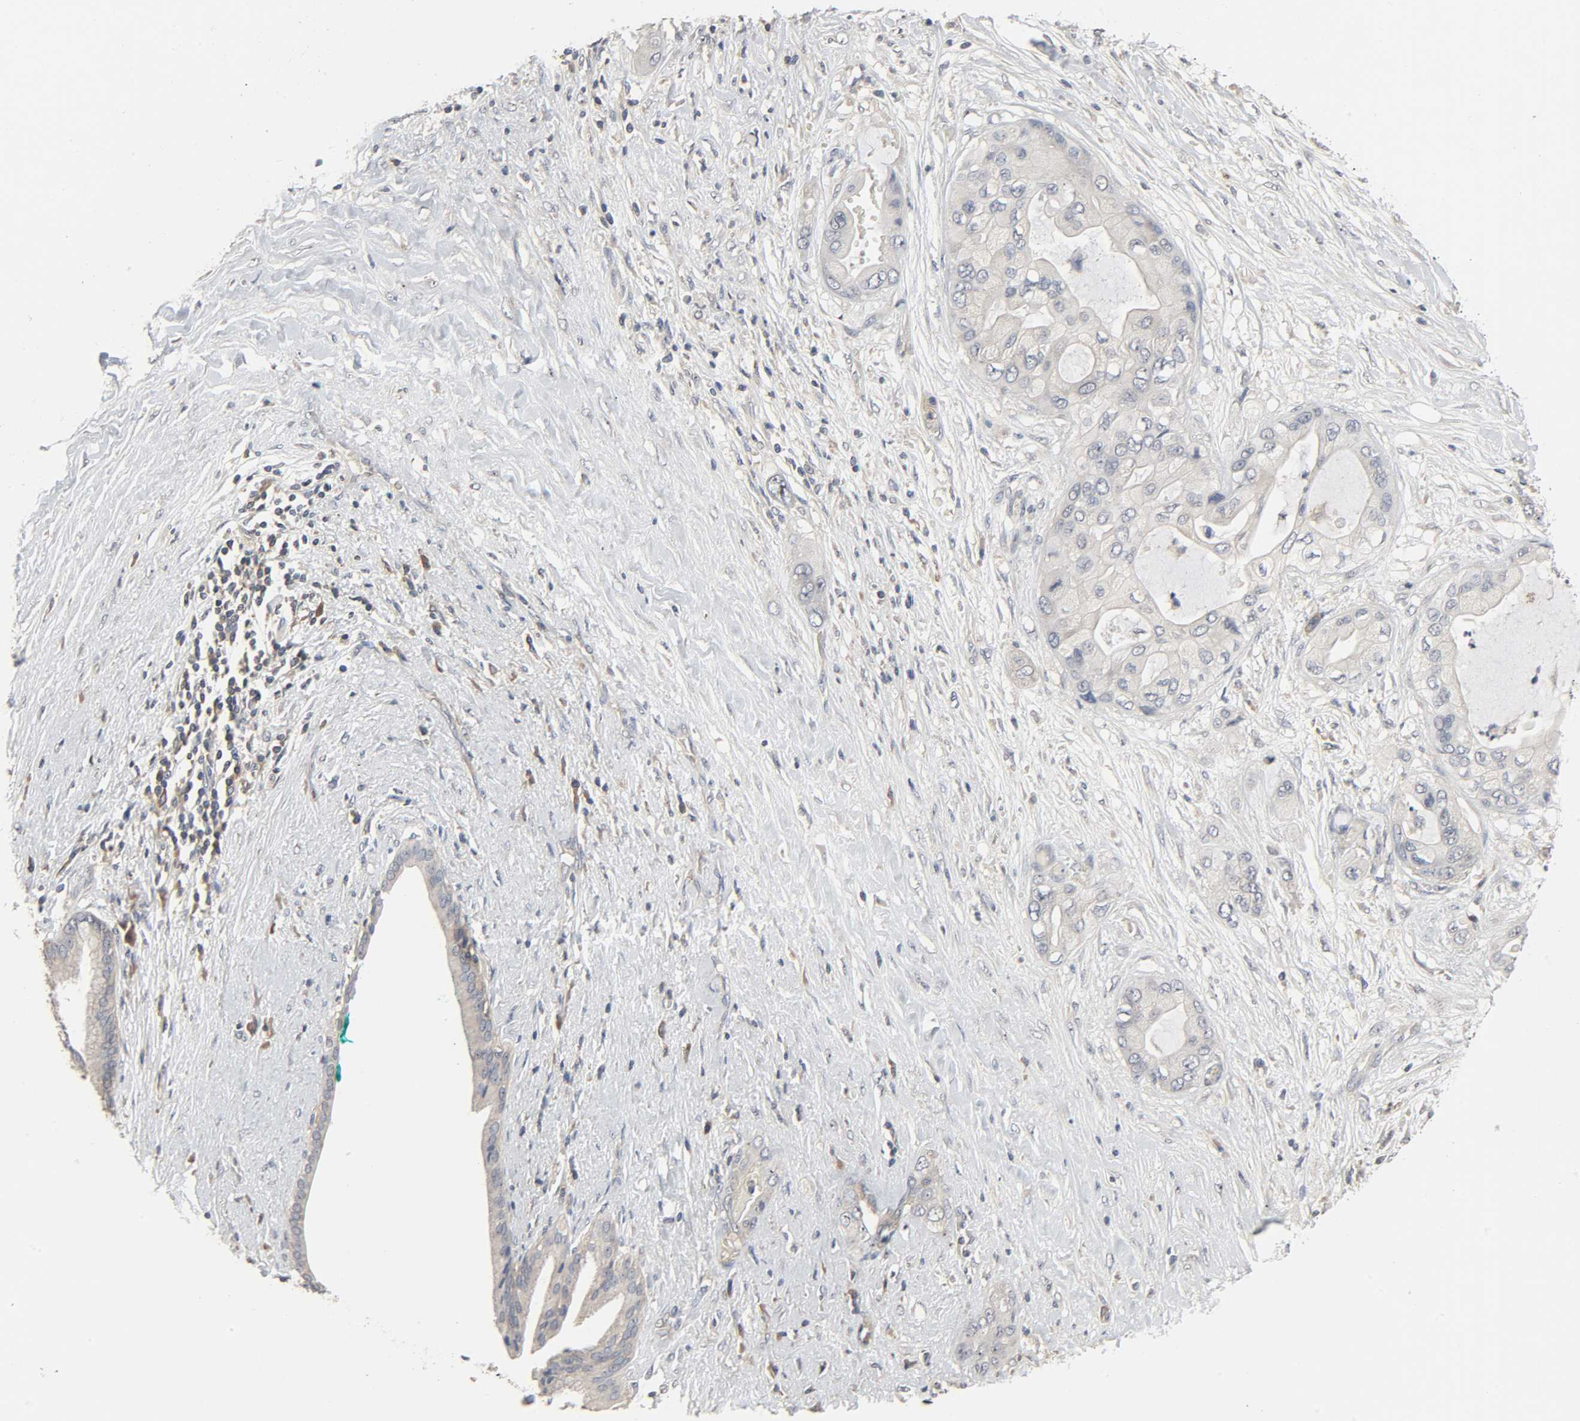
{"staining": {"intensity": "weak", "quantity": "25%-75%", "location": "cytoplasmic/membranous"}, "tissue": "pancreatic cancer", "cell_type": "Tumor cells", "image_type": "cancer", "snomed": [{"axis": "morphology", "description": "Adenocarcinoma, NOS"}, {"axis": "topography", "description": "Pancreas"}], "caption": "Human pancreatic cancer (adenocarcinoma) stained with a brown dye shows weak cytoplasmic/membranous positive positivity in about 25%-75% of tumor cells.", "gene": "PLEKHA2", "patient": {"sex": "female", "age": 59}}